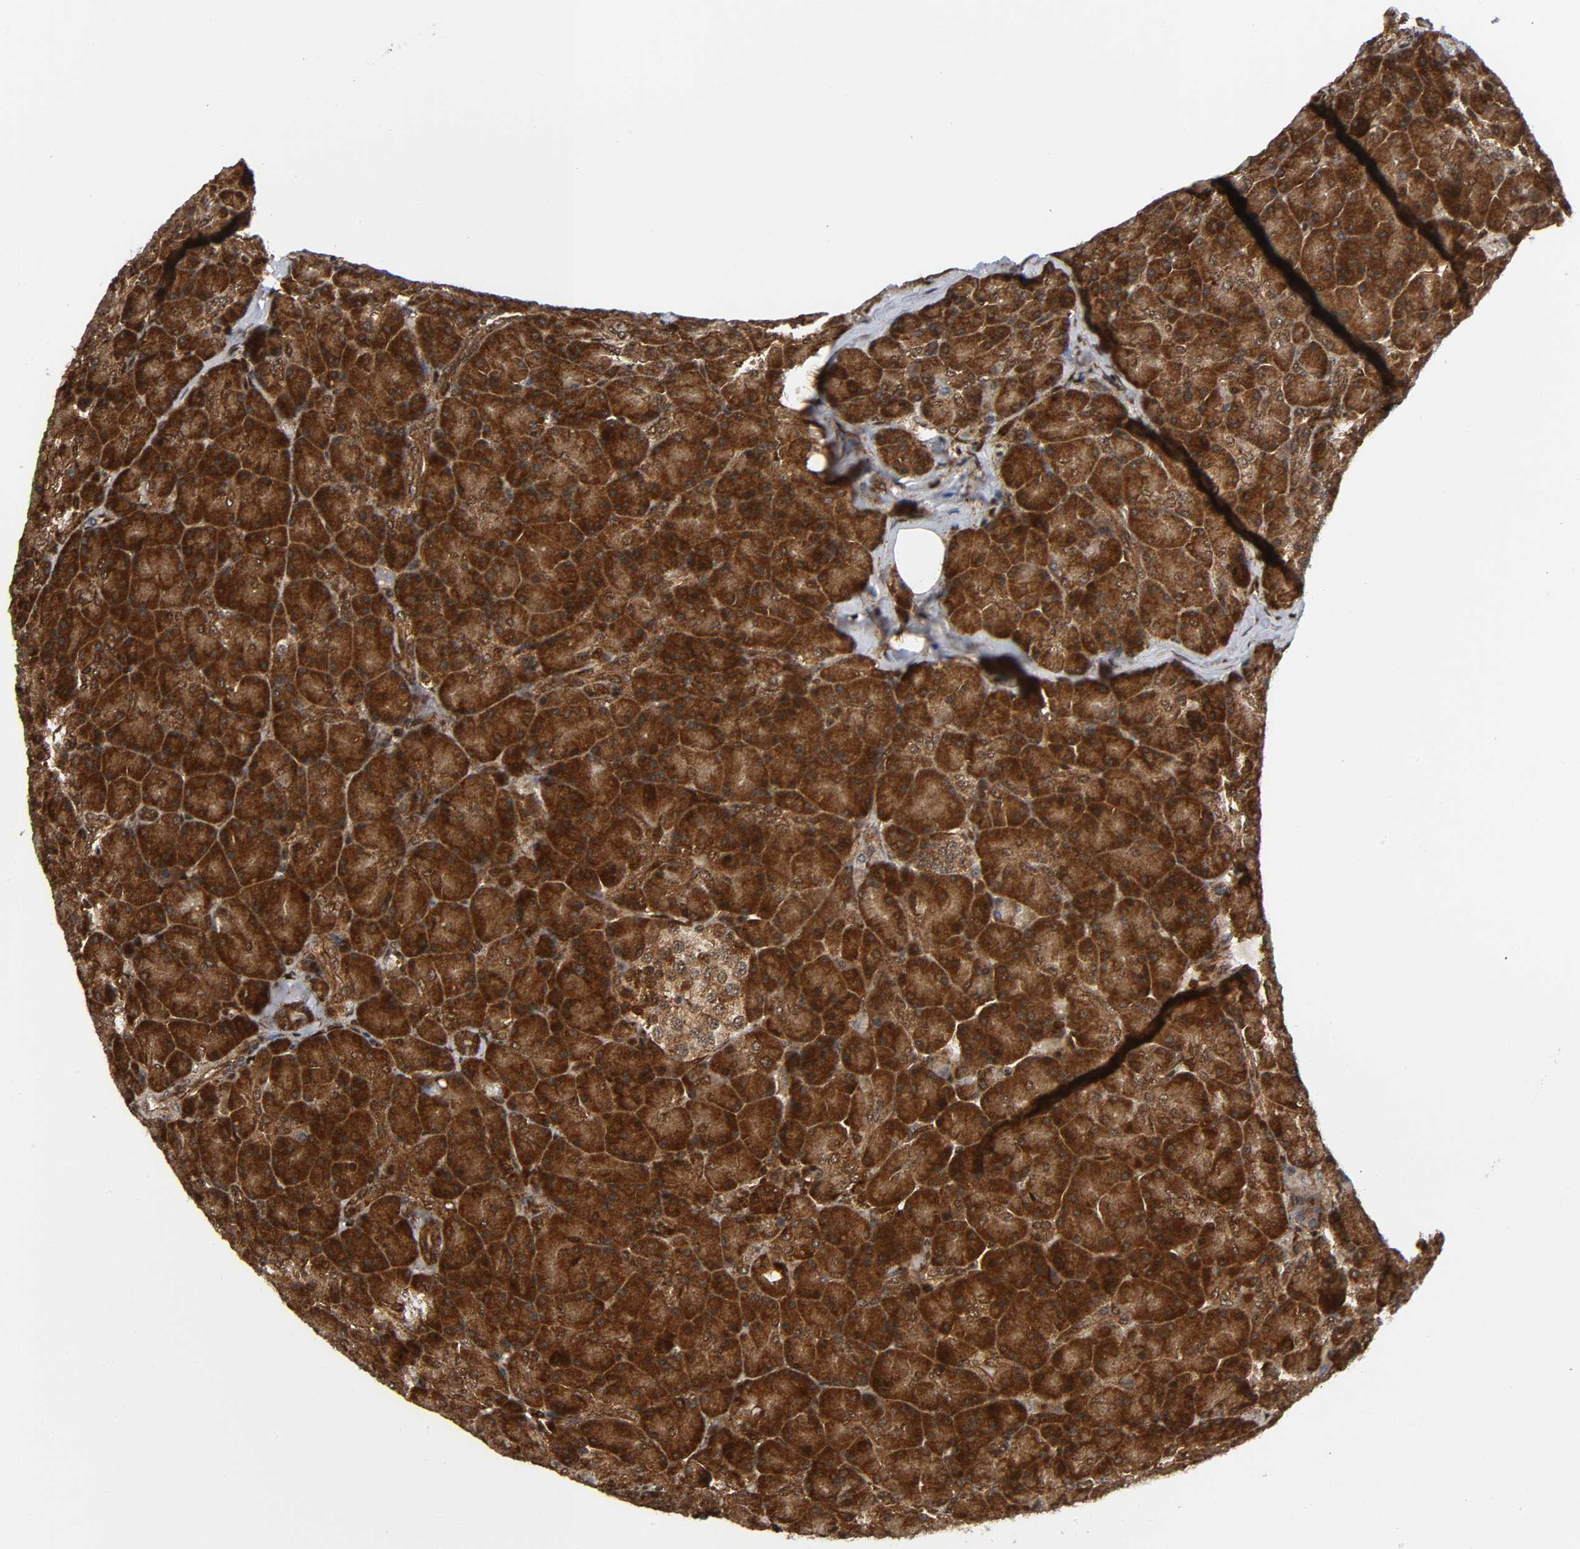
{"staining": {"intensity": "strong", "quantity": ">75%", "location": "cytoplasmic/membranous"}, "tissue": "pancreas", "cell_type": "Exocrine glandular cells", "image_type": "normal", "snomed": [{"axis": "morphology", "description": "Normal tissue, NOS"}, {"axis": "topography", "description": "Pancreas"}], "caption": "Pancreas stained with DAB immunohistochemistry (IHC) reveals high levels of strong cytoplasmic/membranous staining in about >75% of exocrine glandular cells.", "gene": "MAPK1", "patient": {"sex": "female", "age": 43}}